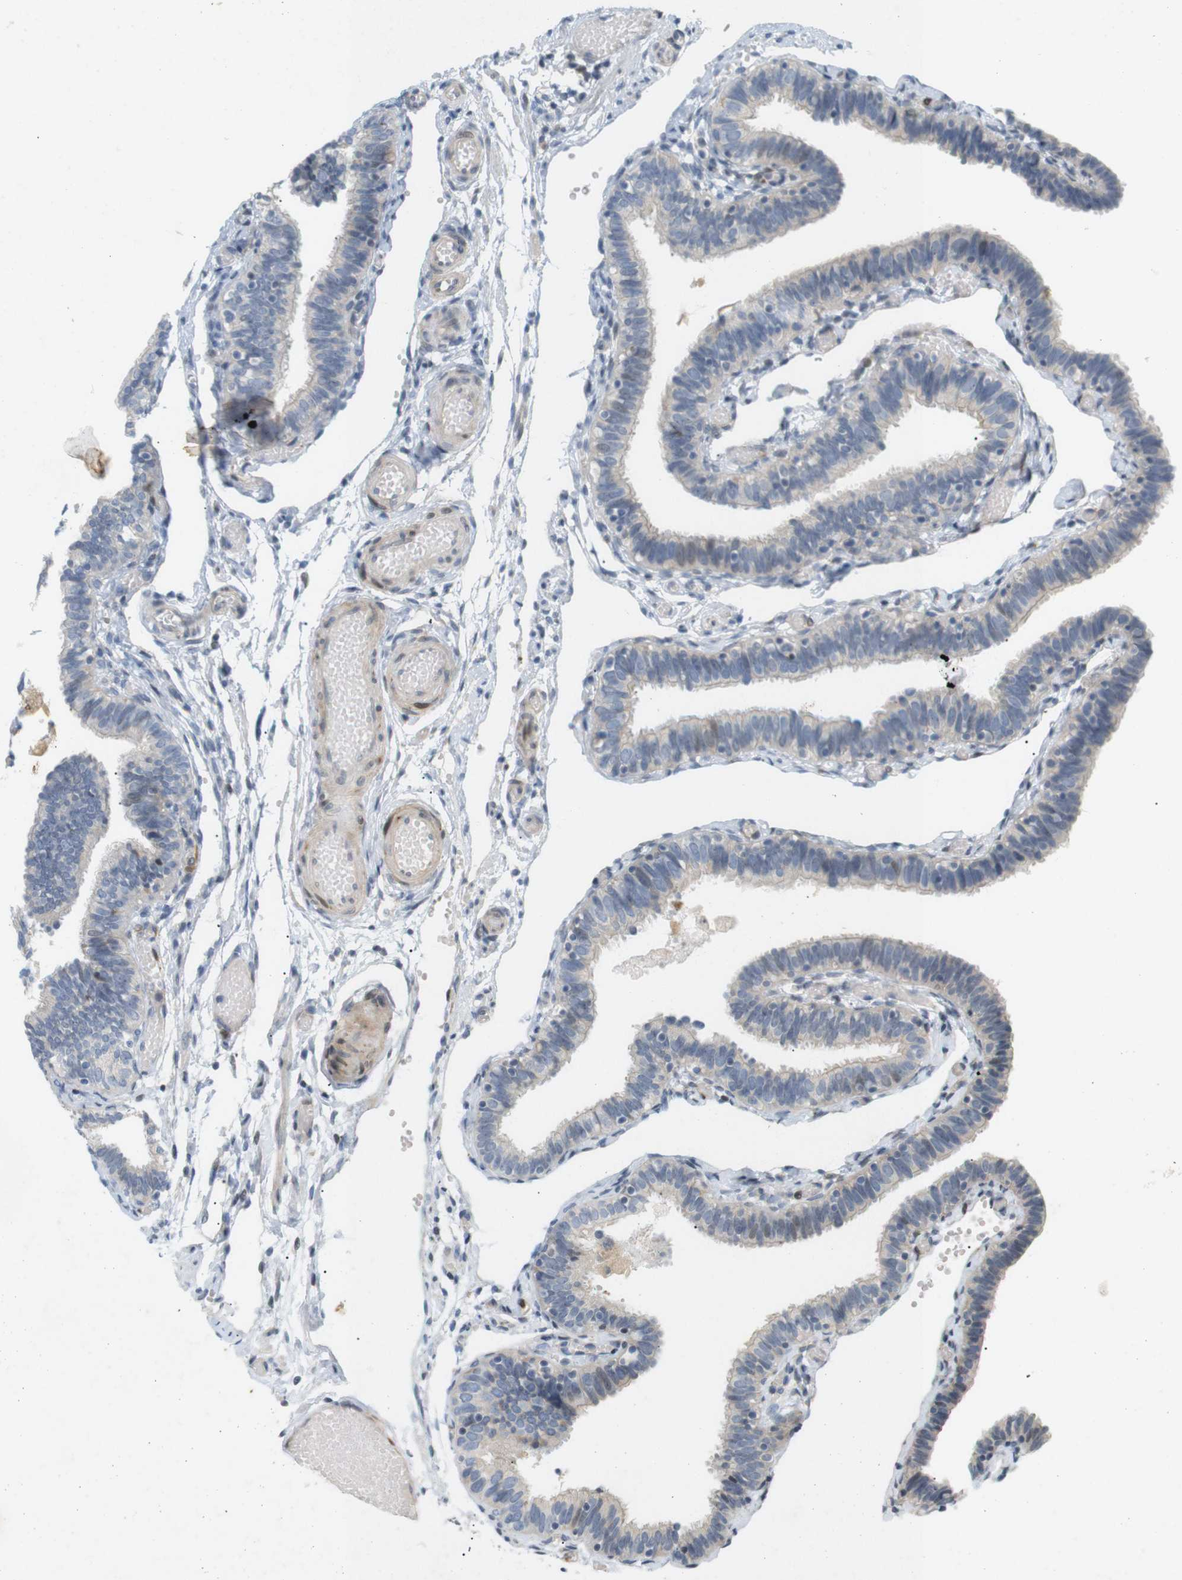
{"staining": {"intensity": "weak", "quantity": "<25%", "location": "cytoplasmic/membranous"}, "tissue": "fallopian tube", "cell_type": "Glandular cells", "image_type": "normal", "snomed": [{"axis": "morphology", "description": "Normal tissue, NOS"}, {"axis": "topography", "description": "Fallopian tube"}], "caption": "The photomicrograph shows no staining of glandular cells in normal fallopian tube.", "gene": "PPP1R14A", "patient": {"sex": "female", "age": 46}}